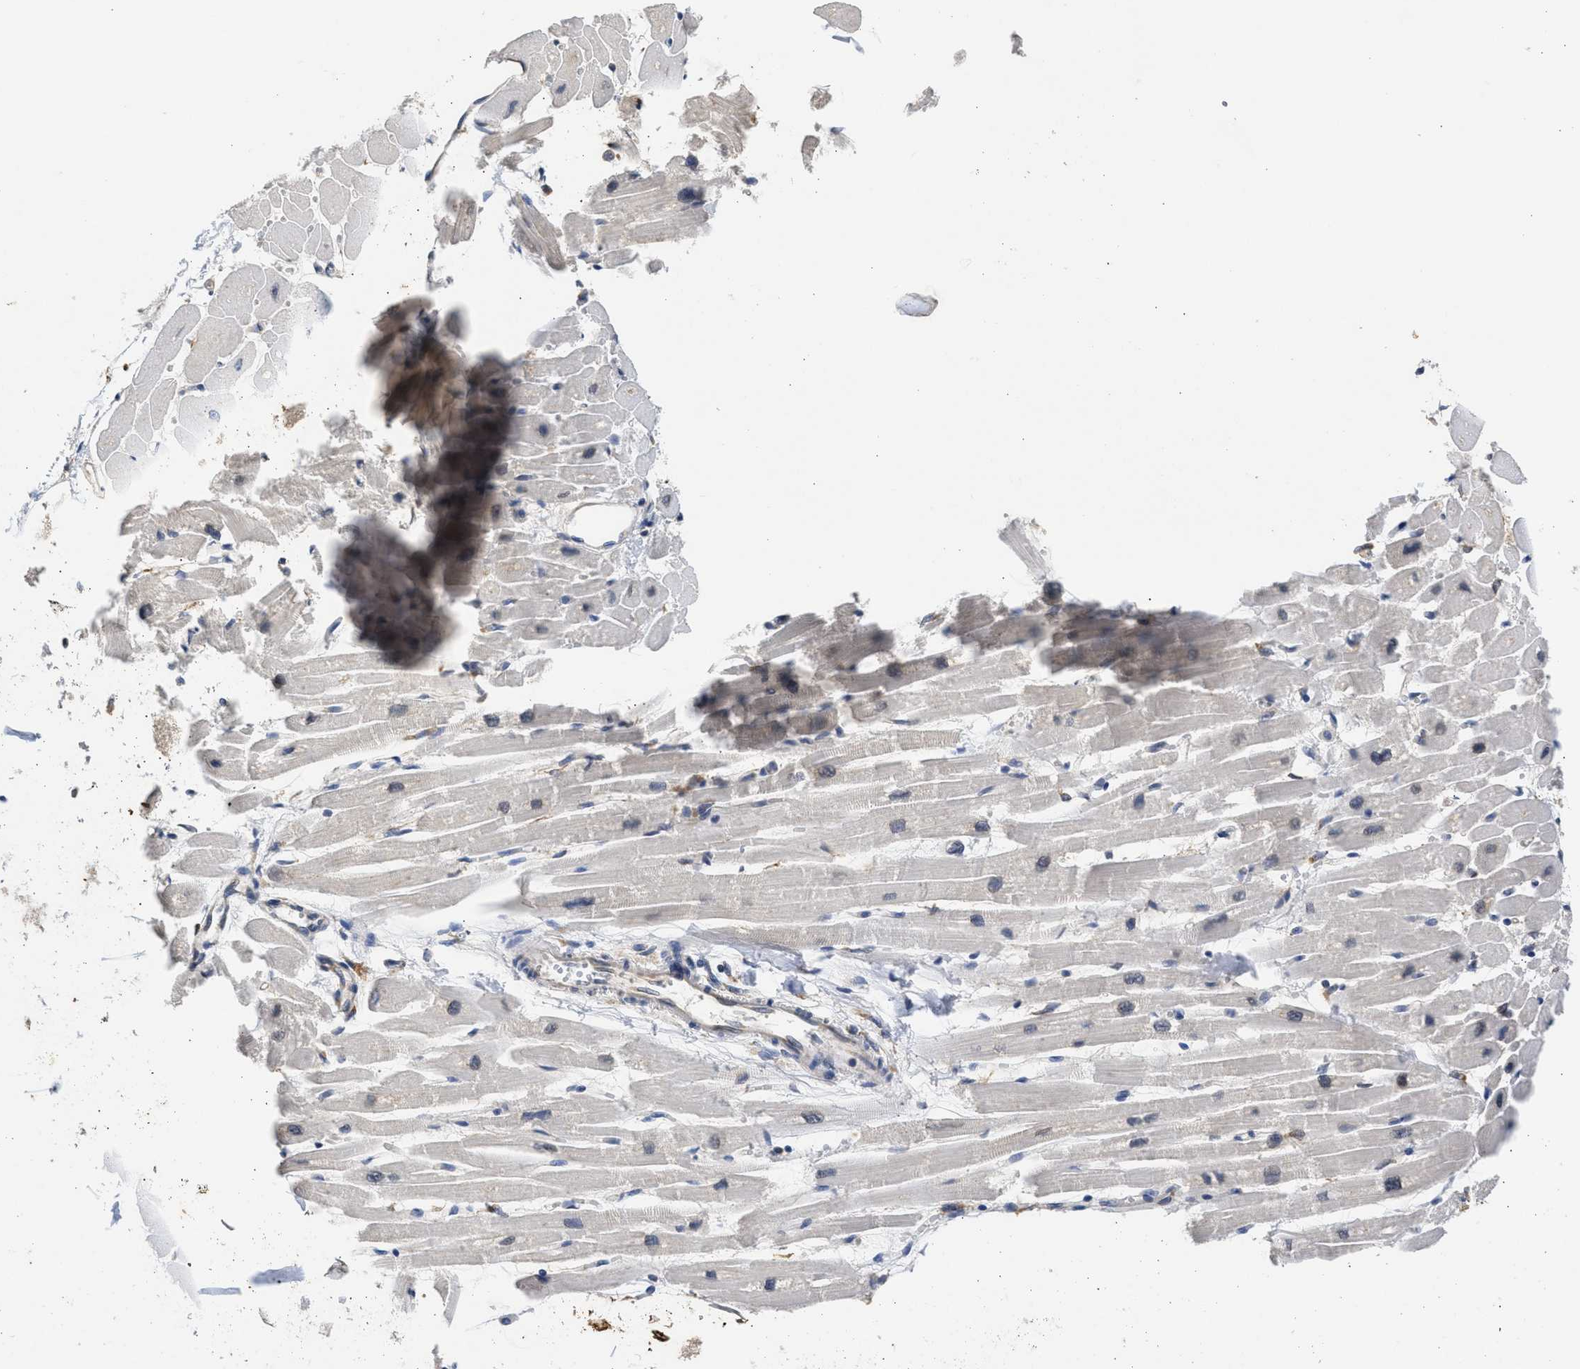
{"staining": {"intensity": "negative", "quantity": "none", "location": "none"}, "tissue": "heart muscle", "cell_type": "Cardiomyocytes", "image_type": "normal", "snomed": [{"axis": "morphology", "description": "Normal tissue, NOS"}, {"axis": "topography", "description": "Heart"}], "caption": "Immunohistochemistry micrograph of unremarkable human heart muscle stained for a protein (brown), which demonstrates no positivity in cardiomyocytes.", "gene": "DNAJC1", "patient": {"sex": "female", "age": 54}}